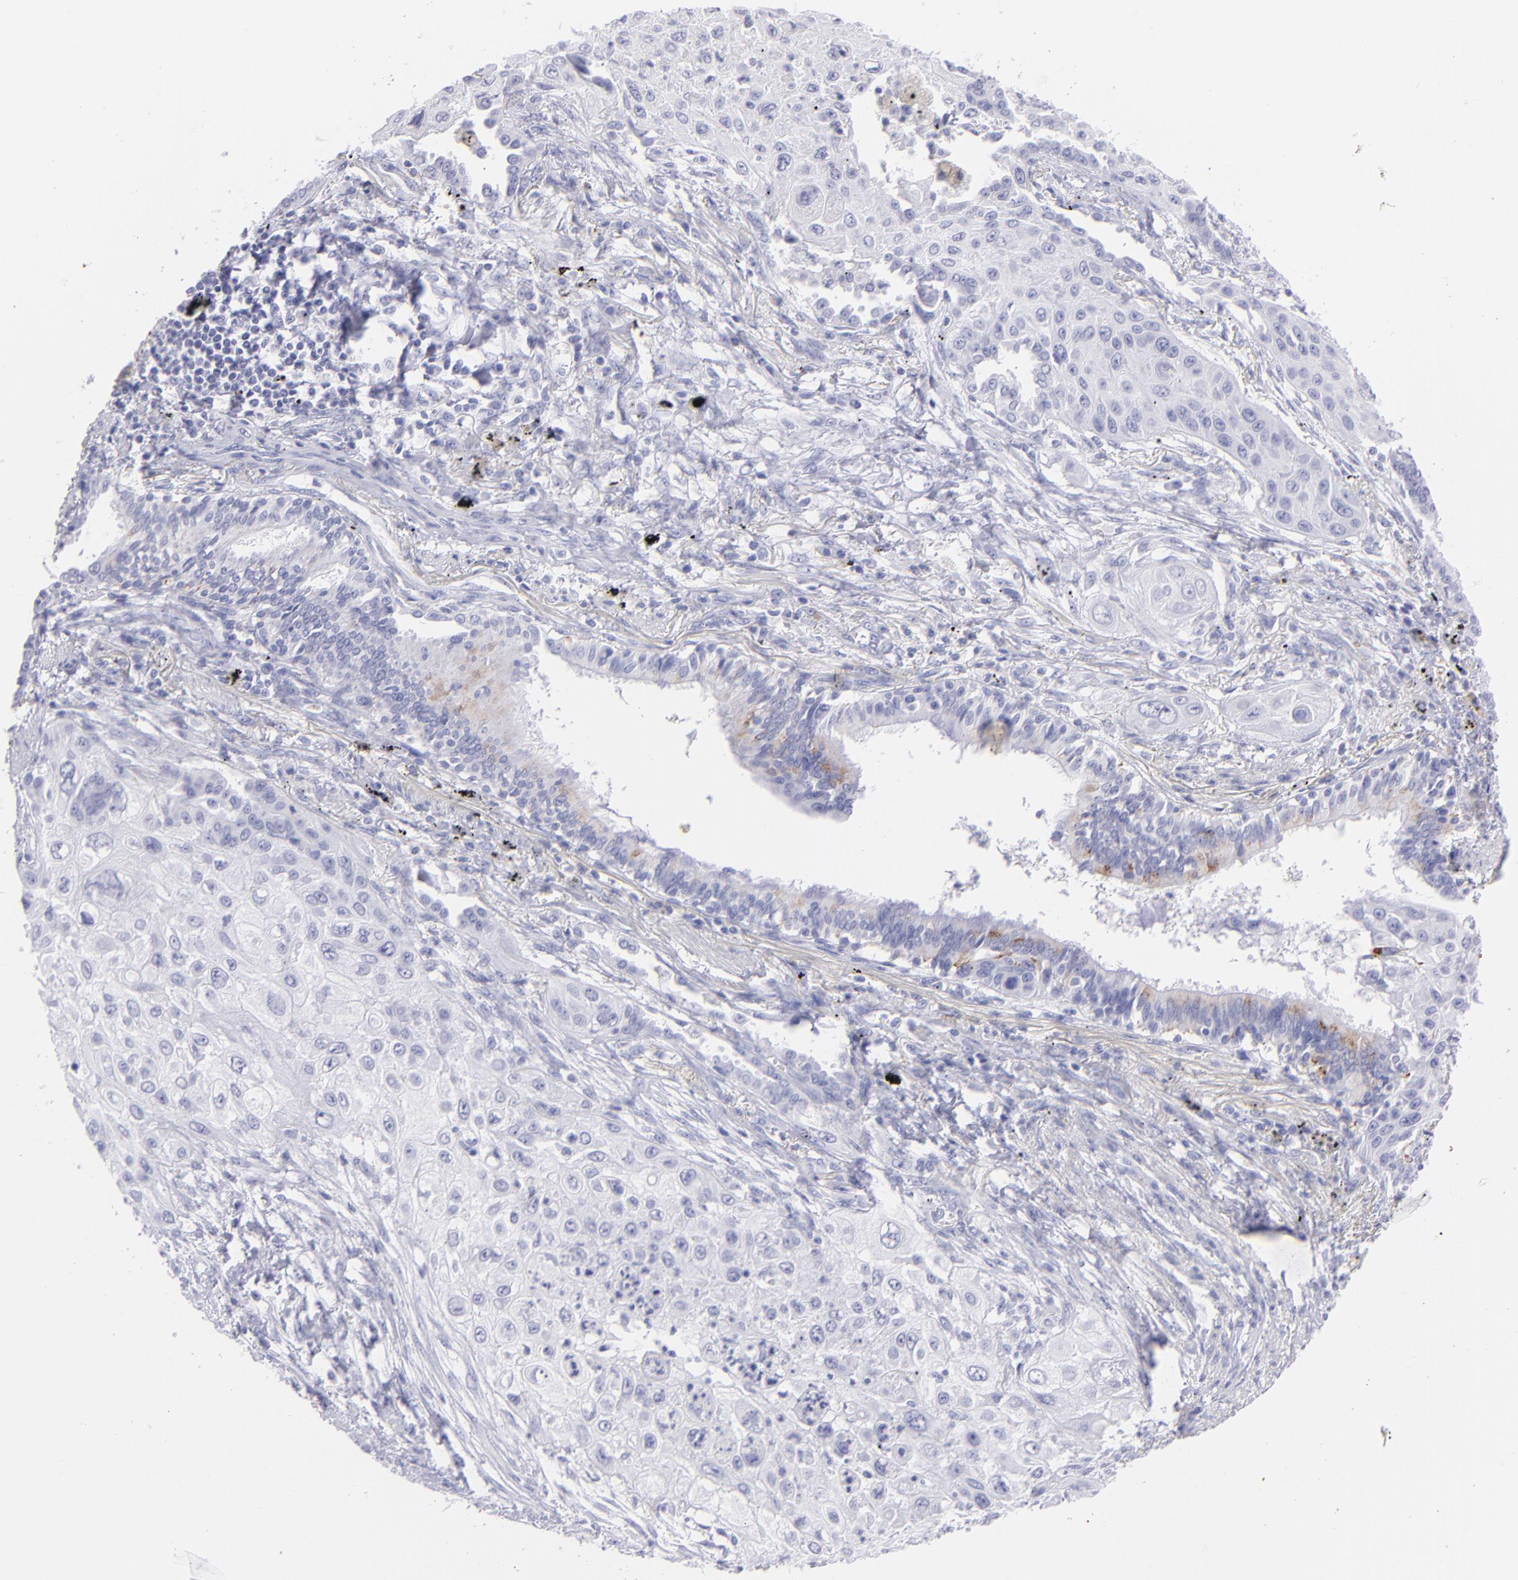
{"staining": {"intensity": "negative", "quantity": "none", "location": "none"}, "tissue": "lung cancer", "cell_type": "Tumor cells", "image_type": "cancer", "snomed": [{"axis": "morphology", "description": "Squamous cell carcinoma, NOS"}, {"axis": "topography", "description": "Lung"}], "caption": "Lung squamous cell carcinoma was stained to show a protein in brown. There is no significant expression in tumor cells.", "gene": "PIP", "patient": {"sex": "male", "age": 71}}